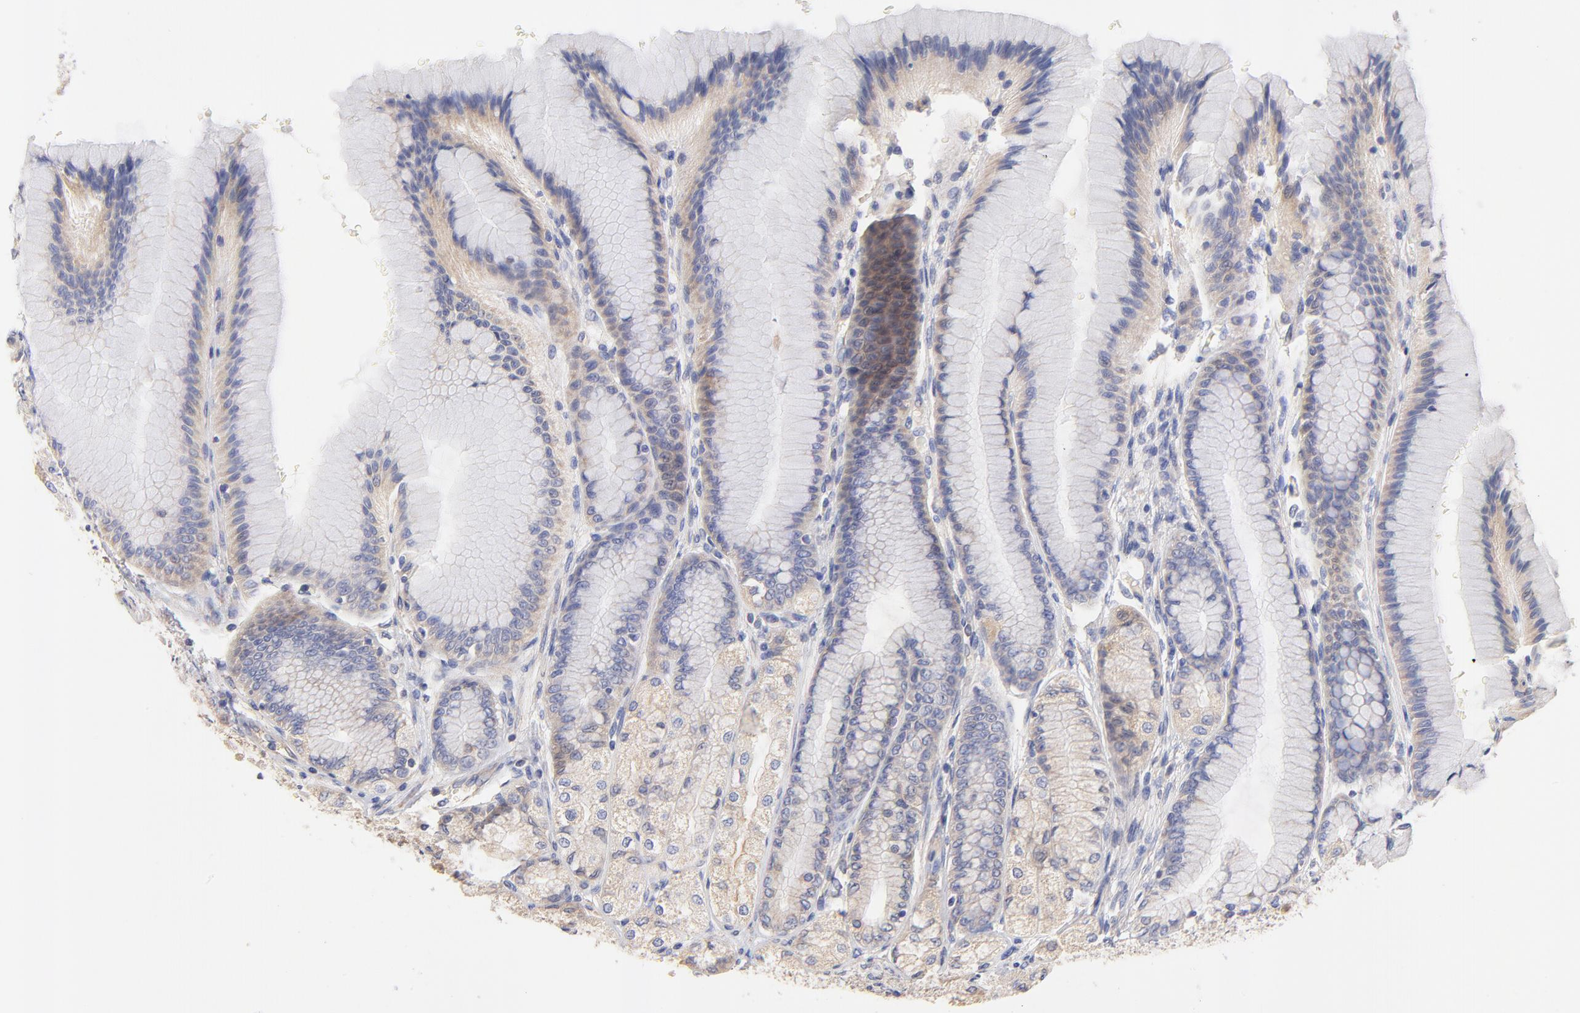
{"staining": {"intensity": "weak", "quantity": "25%-75%", "location": "cytoplasmic/membranous"}, "tissue": "stomach", "cell_type": "Glandular cells", "image_type": "normal", "snomed": [{"axis": "morphology", "description": "Normal tissue, NOS"}, {"axis": "morphology", "description": "Adenocarcinoma, NOS"}, {"axis": "topography", "description": "Stomach"}, {"axis": "topography", "description": "Stomach, lower"}], "caption": "This is an image of IHC staining of normal stomach, which shows weak staining in the cytoplasmic/membranous of glandular cells.", "gene": "HS3ST1", "patient": {"sex": "female", "age": 65}}